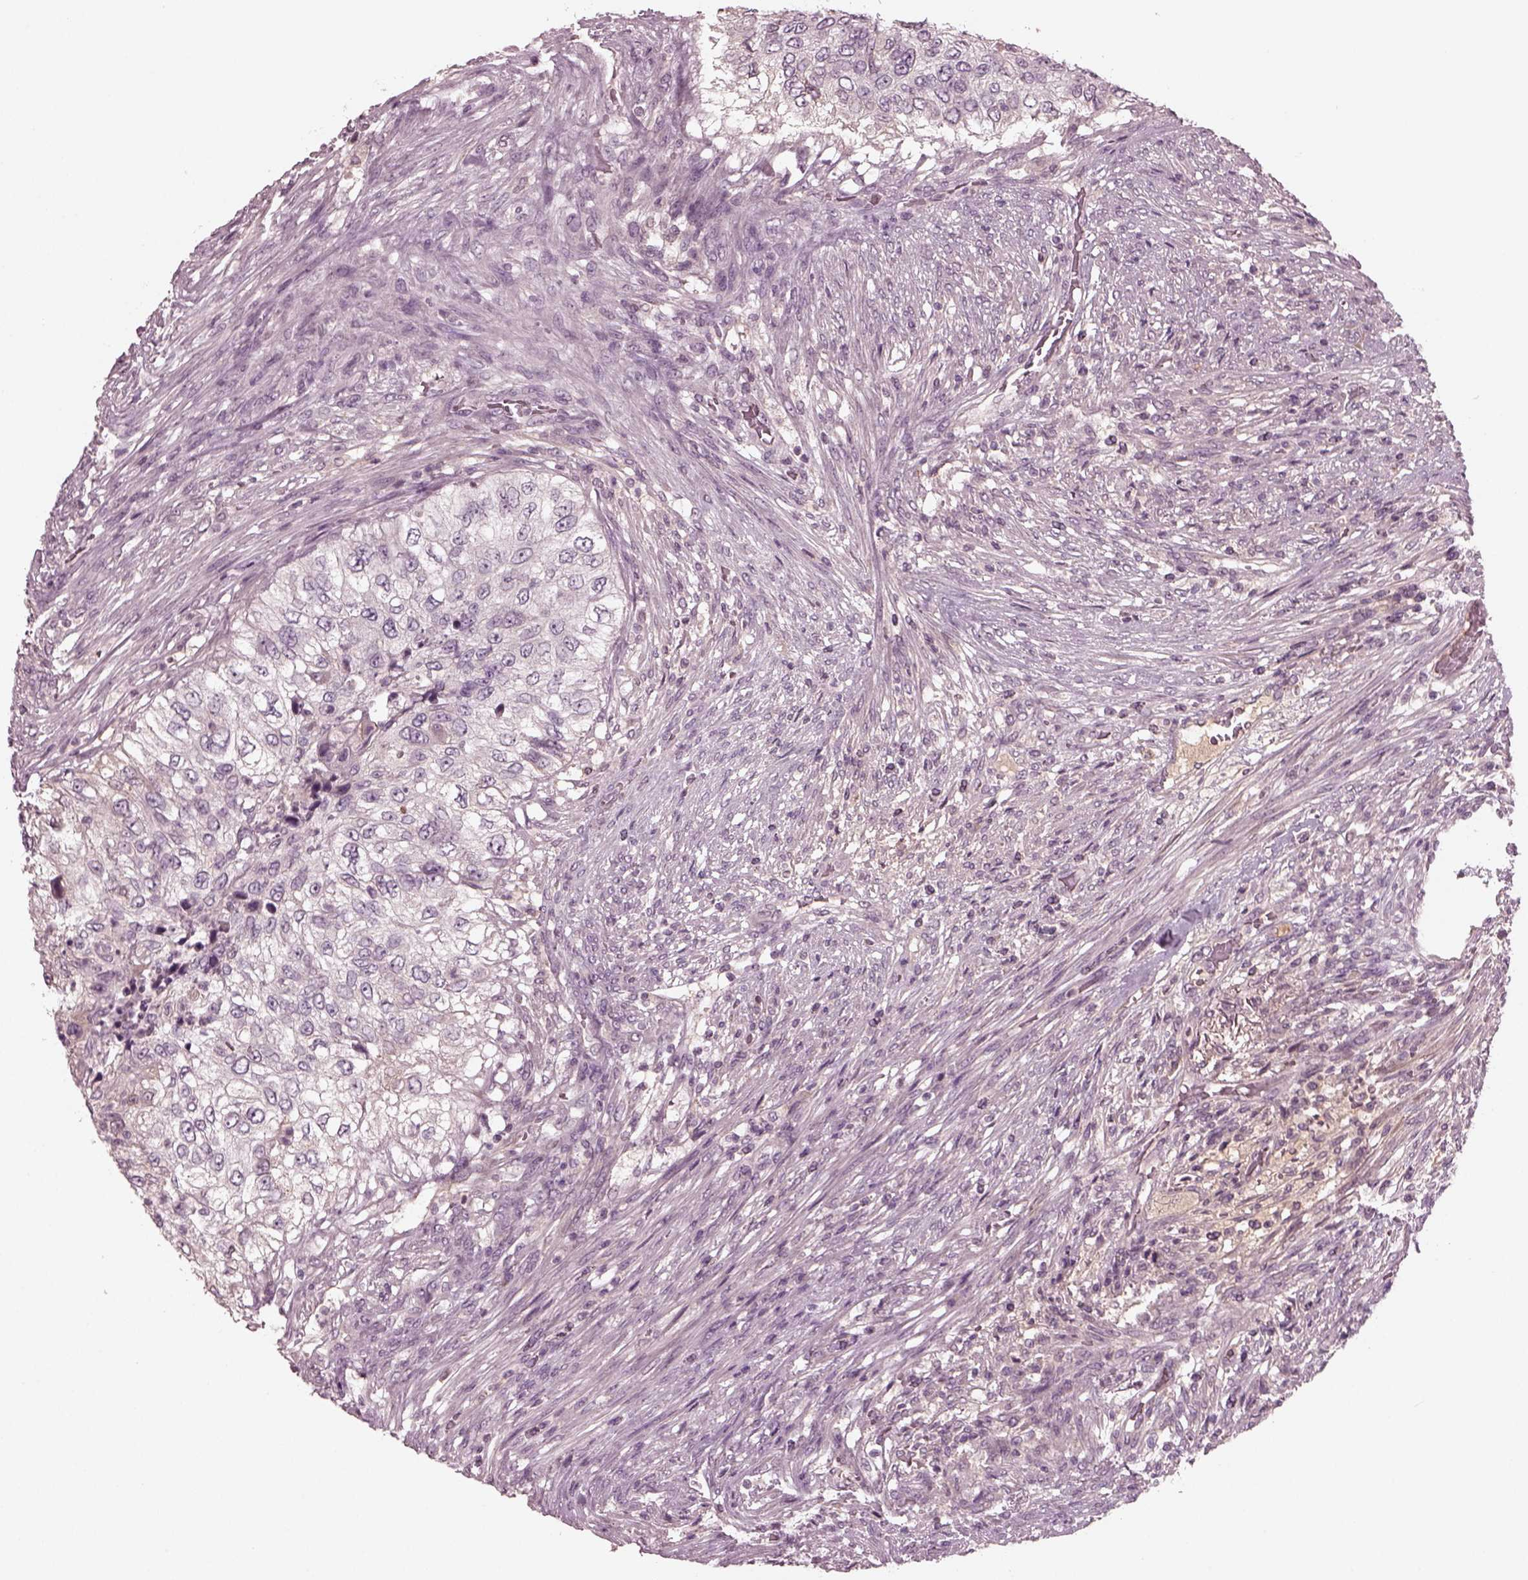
{"staining": {"intensity": "negative", "quantity": "none", "location": "none"}, "tissue": "urothelial cancer", "cell_type": "Tumor cells", "image_type": "cancer", "snomed": [{"axis": "morphology", "description": "Urothelial carcinoma, High grade"}, {"axis": "topography", "description": "Urinary bladder"}], "caption": "Human urothelial cancer stained for a protein using immunohistochemistry (IHC) displays no expression in tumor cells.", "gene": "PORCN", "patient": {"sex": "female", "age": 60}}